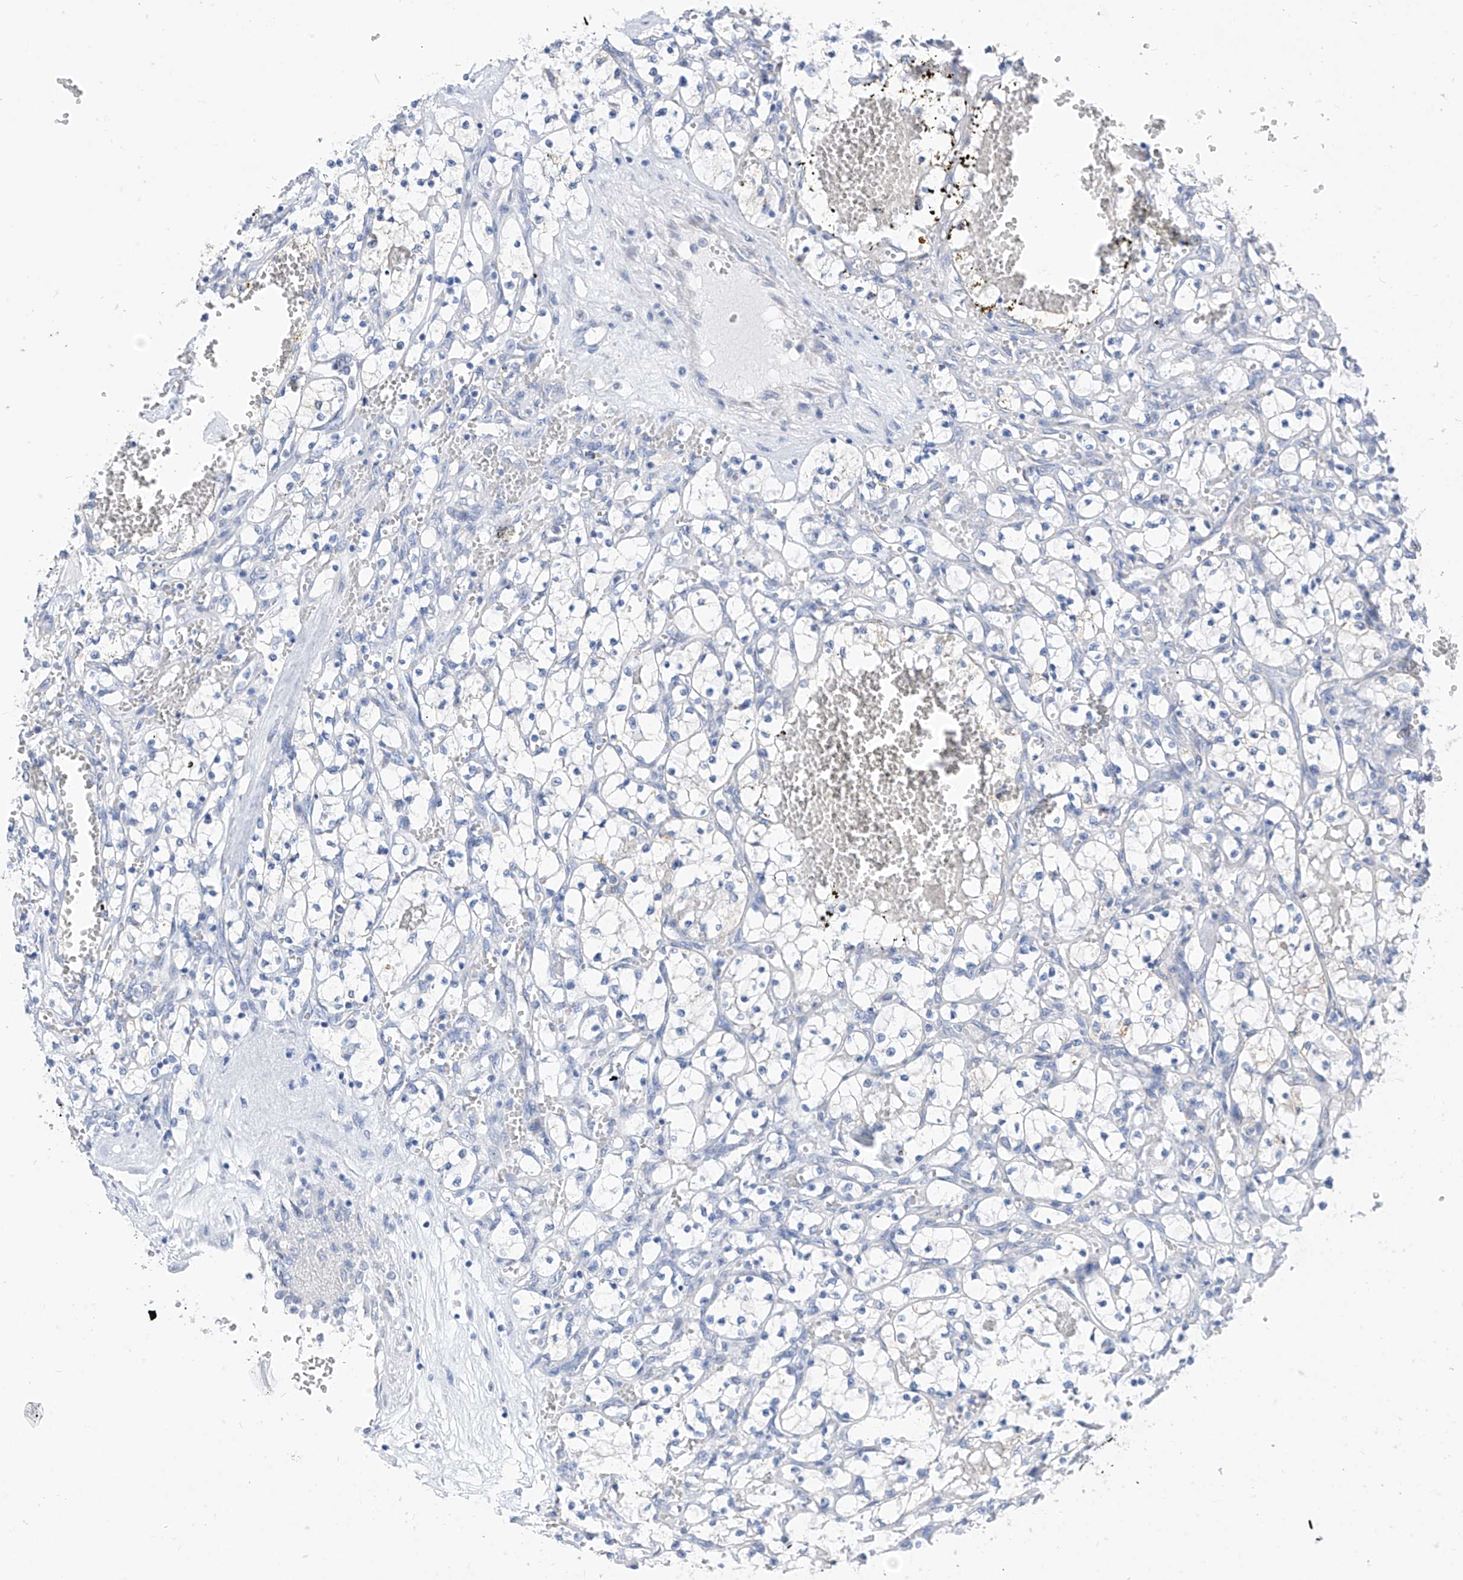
{"staining": {"intensity": "negative", "quantity": "none", "location": "none"}, "tissue": "renal cancer", "cell_type": "Tumor cells", "image_type": "cancer", "snomed": [{"axis": "morphology", "description": "Adenocarcinoma, NOS"}, {"axis": "topography", "description": "Kidney"}], "caption": "High magnification brightfield microscopy of renal adenocarcinoma stained with DAB (3,3'-diaminobenzidine) (brown) and counterstained with hematoxylin (blue): tumor cells show no significant positivity.", "gene": "LDAH", "patient": {"sex": "female", "age": 69}}